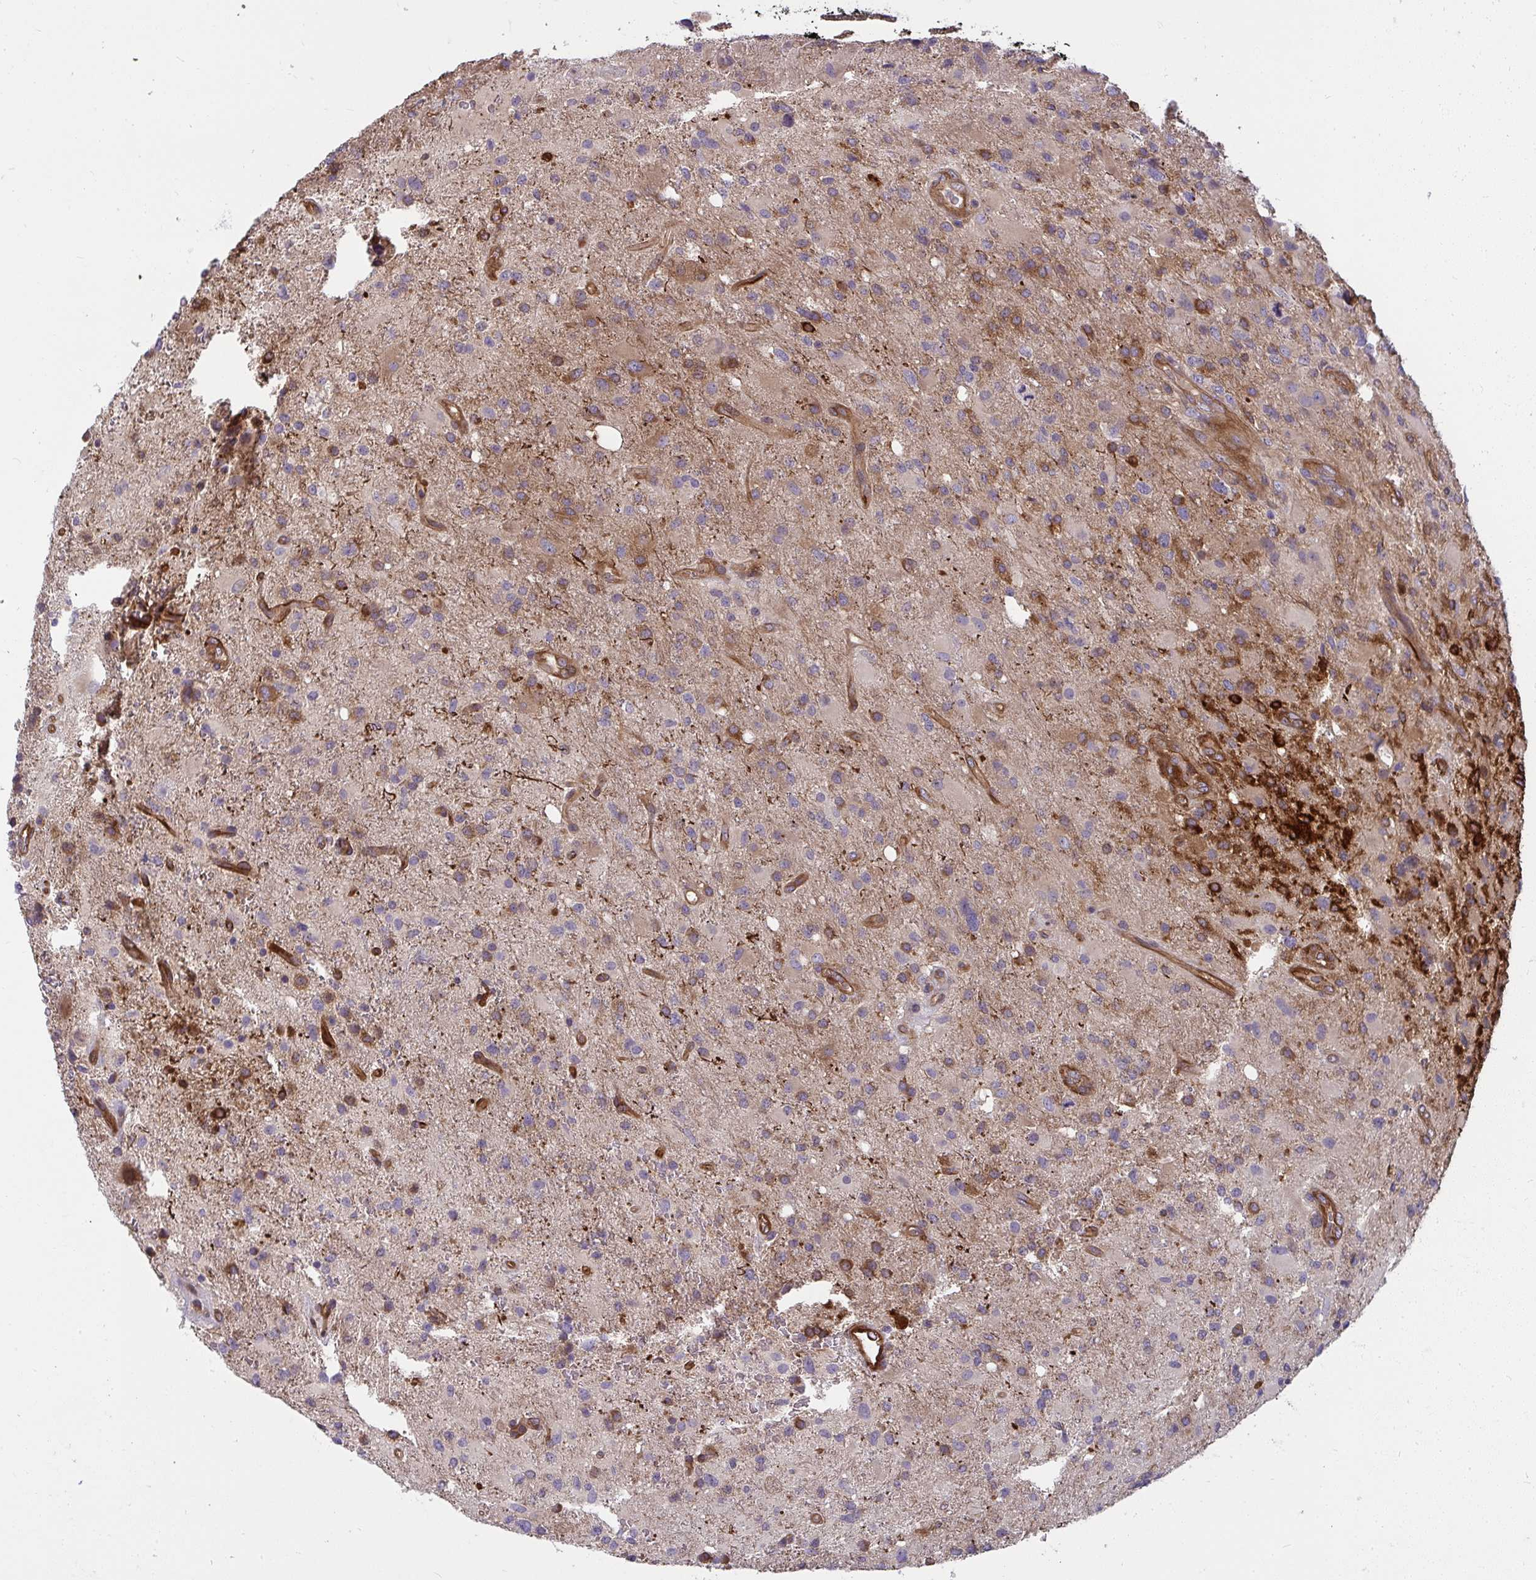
{"staining": {"intensity": "strong", "quantity": "<25%", "location": "cytoplasmic/membranous"}, "tissue": "glioma", "cell_type": "Tumor cells", "image_type": "cancer", "snomed": [{"axis": "morphology", "description": "Glioma, malignant, High grade"}, {"axis": "topography", "description": "Brain"}], "caption": "Immunohistochemical staining of malignant glioma (high-grade) displays medium levels of strong cytoplasmic/membranous protein staining in about <25% of tumor cells.", "gene": "IFIT3", "patient": {"sex": "male", "age": 53}}